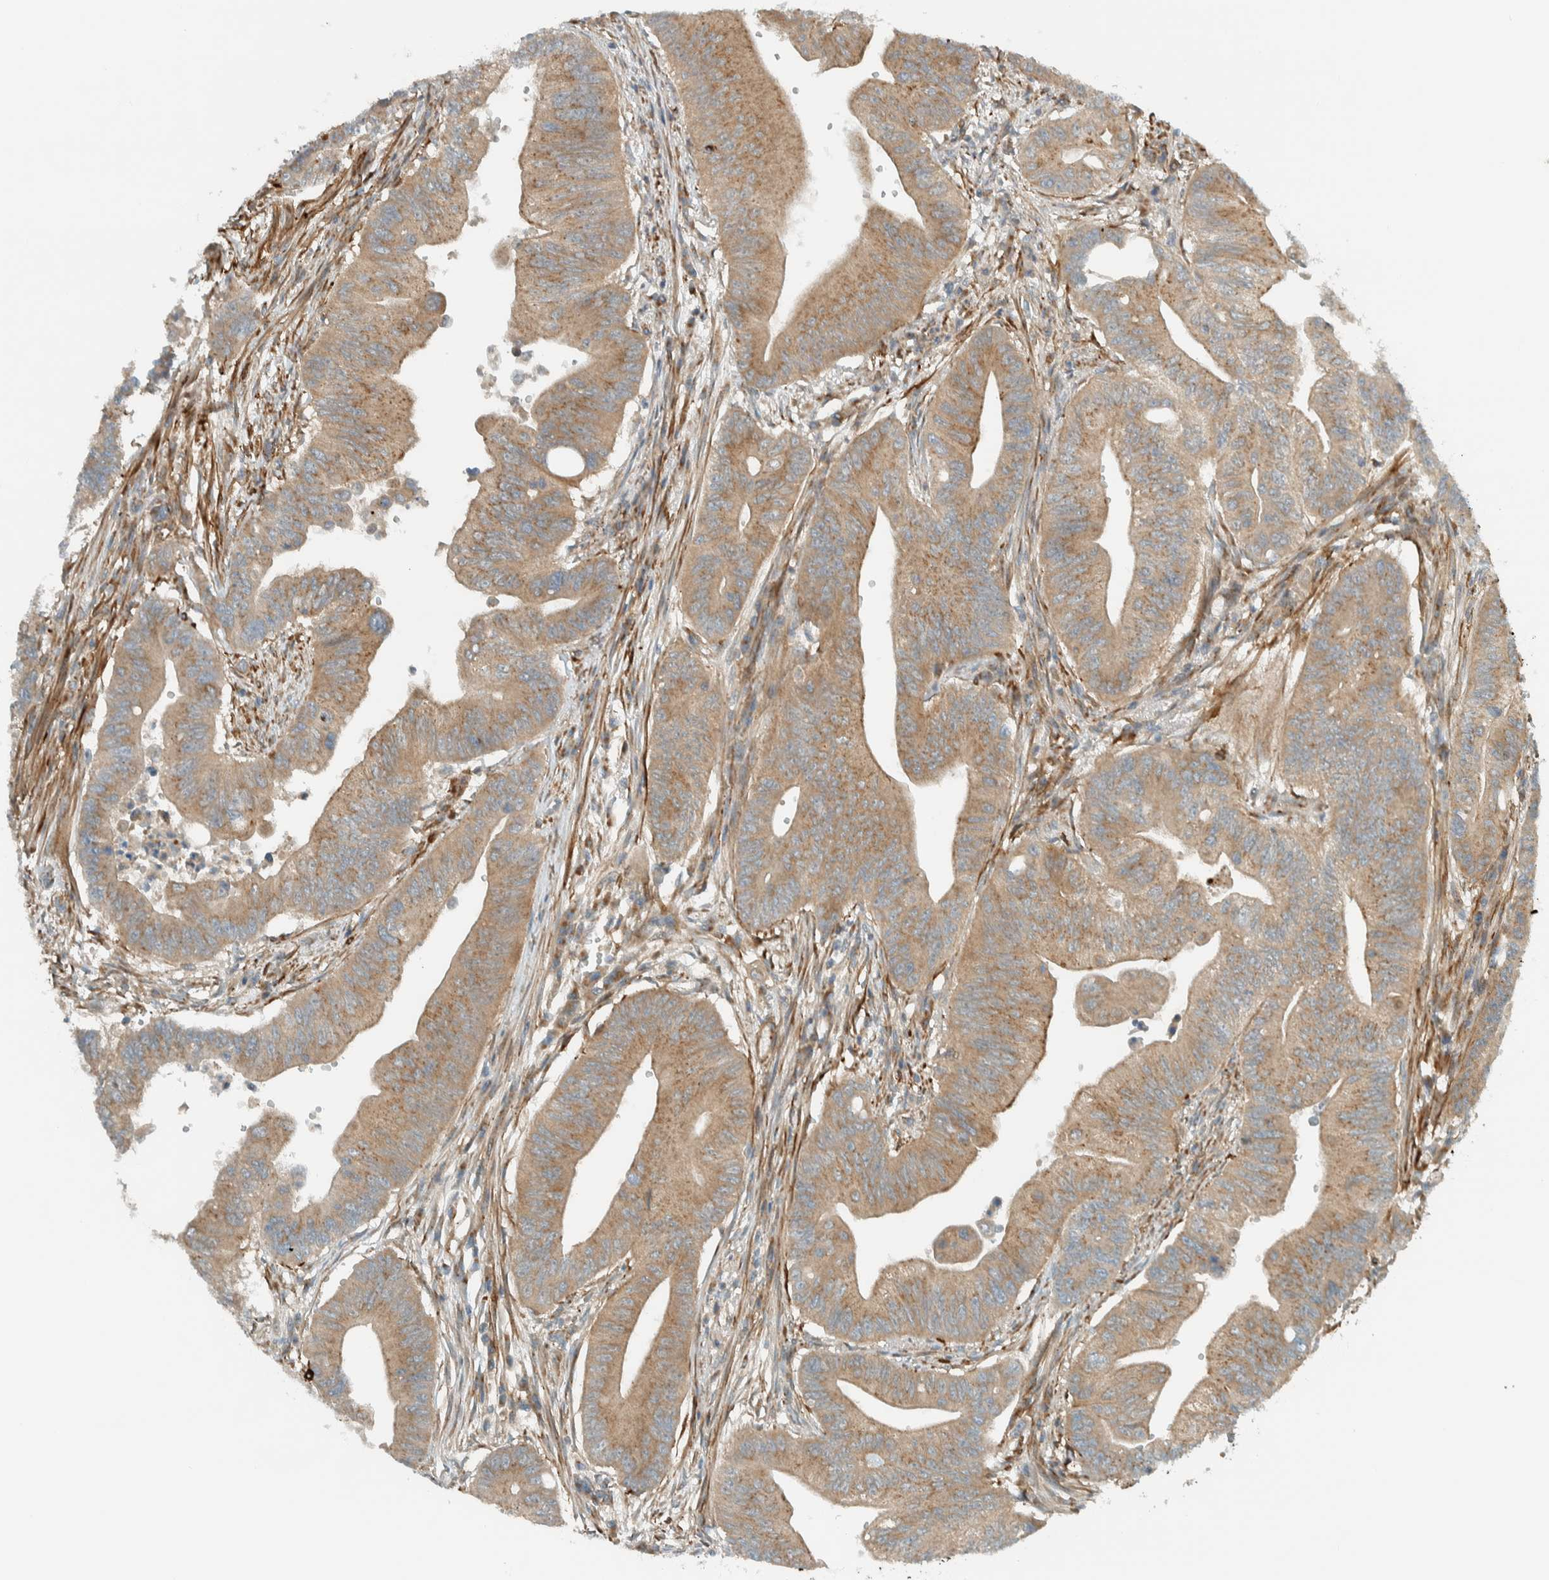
{"staining": {"intensity": "moderate", "quantity": ">75%", "location": "cytoplasmic/membranous"}, "tissue": "colorectal cancer", "cell_type": "Tumor cells", "image_type": "cancer", "snomed": [{"axis": "morphology", "description": "Adenoma, NOS"}, {"axis": "morphology", "description": "Adenocarcinoma, NOS"}, {"axis": "topography", "description": "Colon"}], "caption": "Immunohistochemical staining of colorectal cancer (adenocarcinoma) shows moderate cytoplasmic/membranous protein positivity in about >75% of tumor cells.", "gene": "EXOC7", "patient": {"sex": "male", "age": 79}}